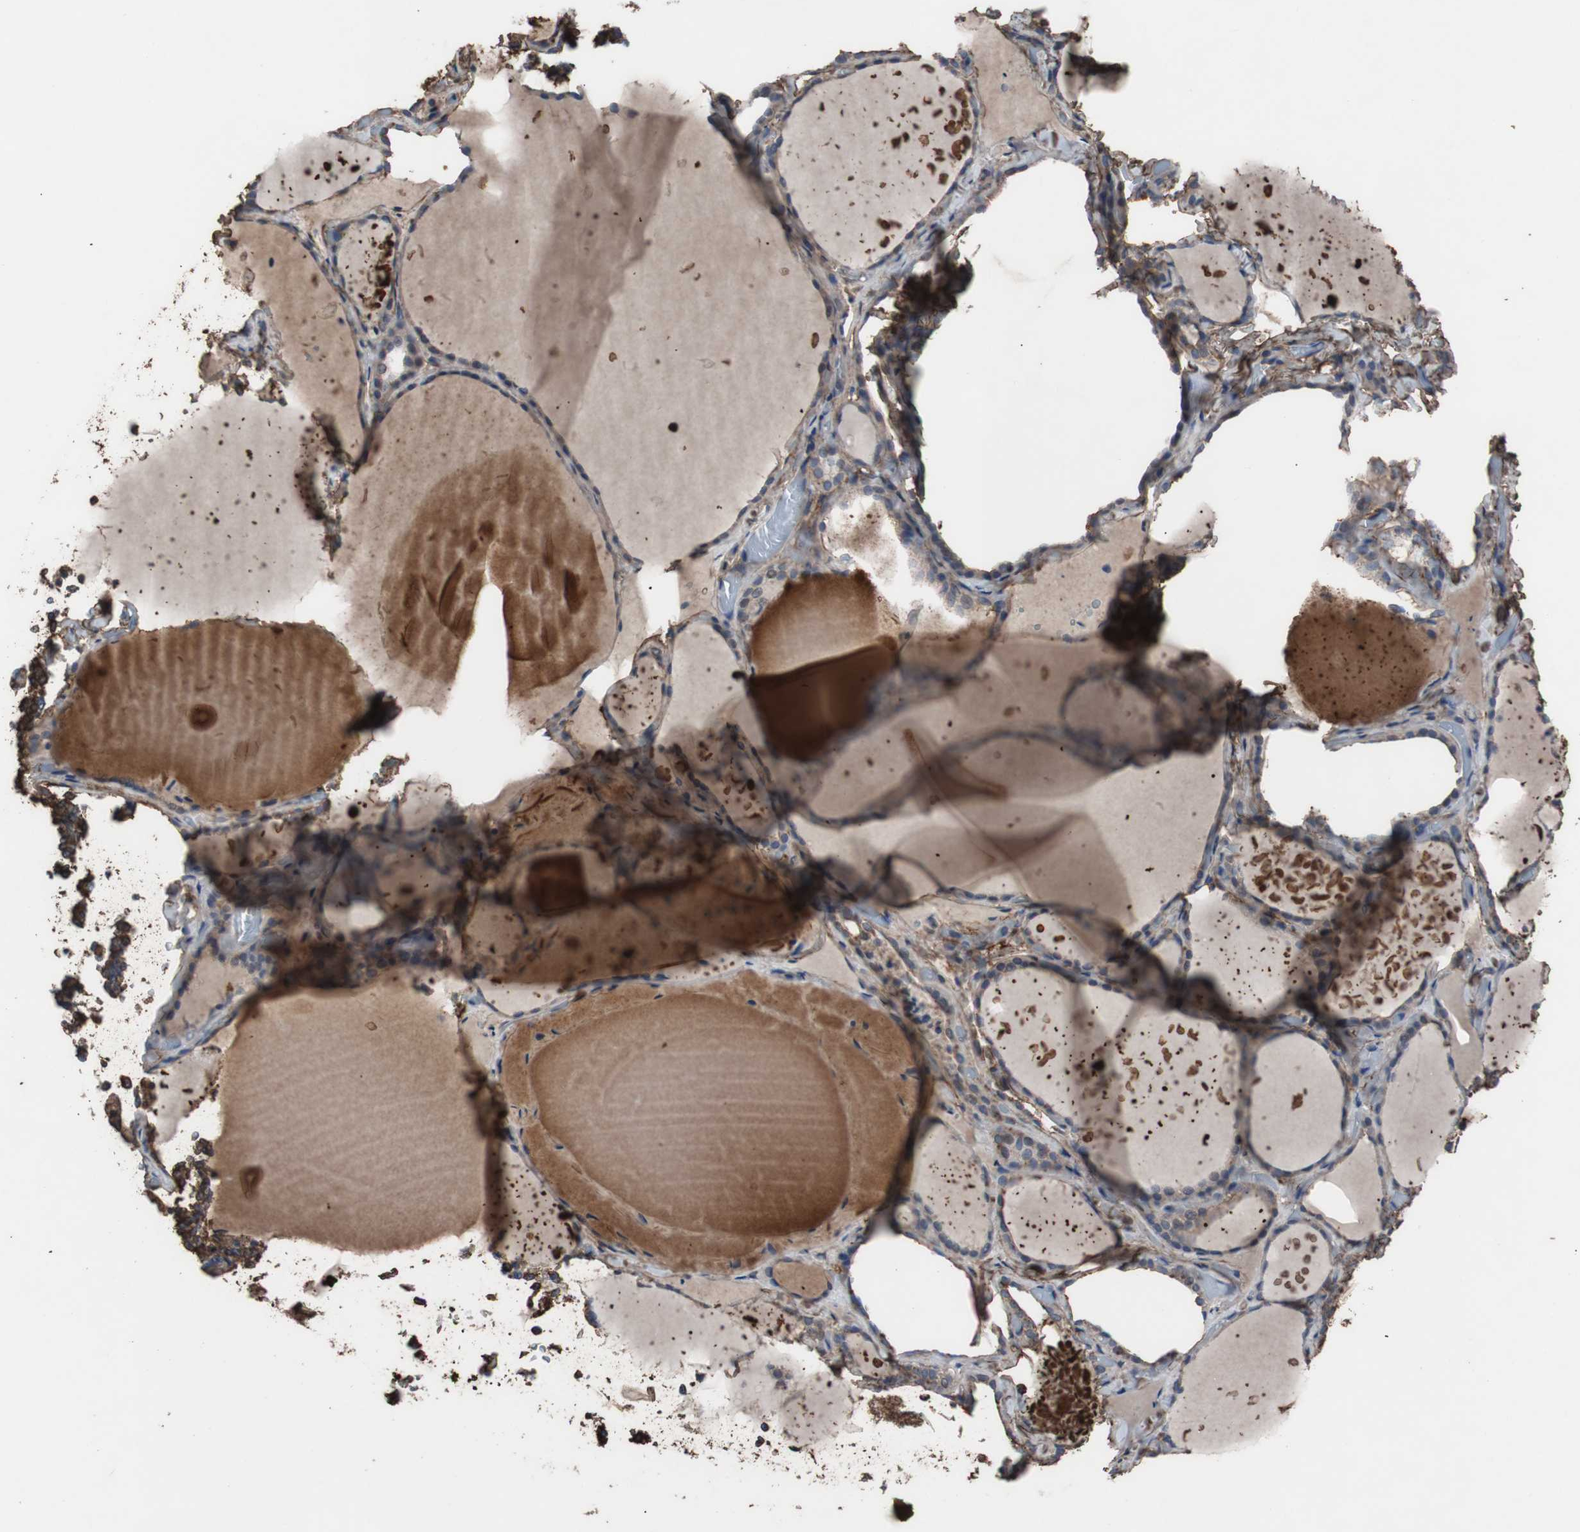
{"staining": {"intensity": "weak", "quantity": ">75%", "location": "cytoplasmic/membranous"}, "tissue": "thyroid gland", "cell_type": "Glandular cells", "image_type": "normal", "snomed": [{"axis": "morphology", "description": "Normal tissue, NOS"}, {"axis": "topography", "description": "Thyroid gland"}], "caption": "This image reveals immunohistochemistry (IHC) staining of unremarkable thyroid gland, with low weak cytoplasmic/membranous expression in approximately >75% of glandular cells.", "gene": "COL6A2", "patient": {"sex": "female", "age": 22}}